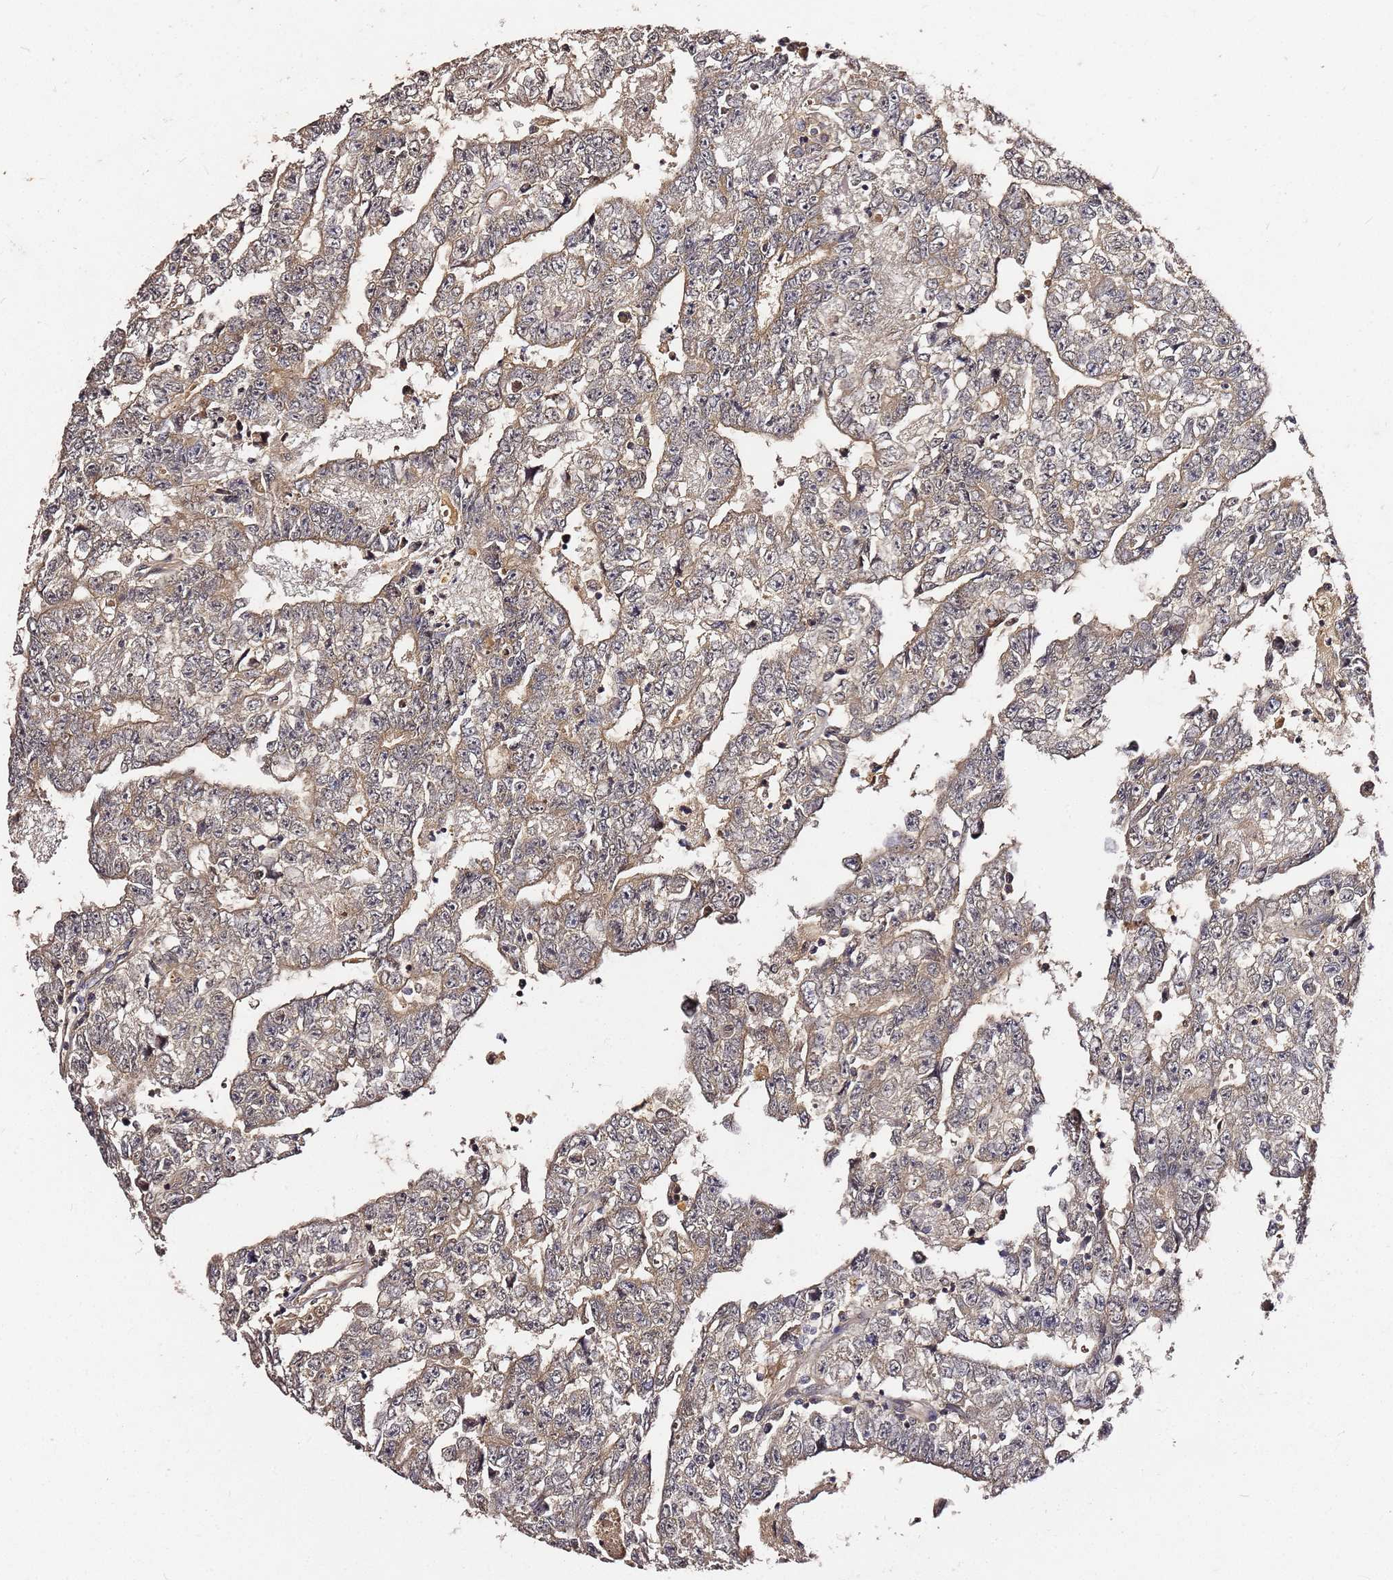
{"staining": {"intensity": "weak", "quantity": ">75%", "location": "cytoplasmic/membranous"}, "tissue": "testis cancer", "cell_type": "Tumor cells", "image_type": "cancer", "snomed": [{"axis": "morphology", "description": "Carcinoma, Embryonal, NOS"}, {"axis": "topography", "description": "Testis"}], "caption": "Weak cytoplasmic/membranous protein expression is seen in about >75% of tumor cells in testis embryonal carcinoma.", "gene": "C6orf136", "patient": {"sex": "male", "age": 25}}